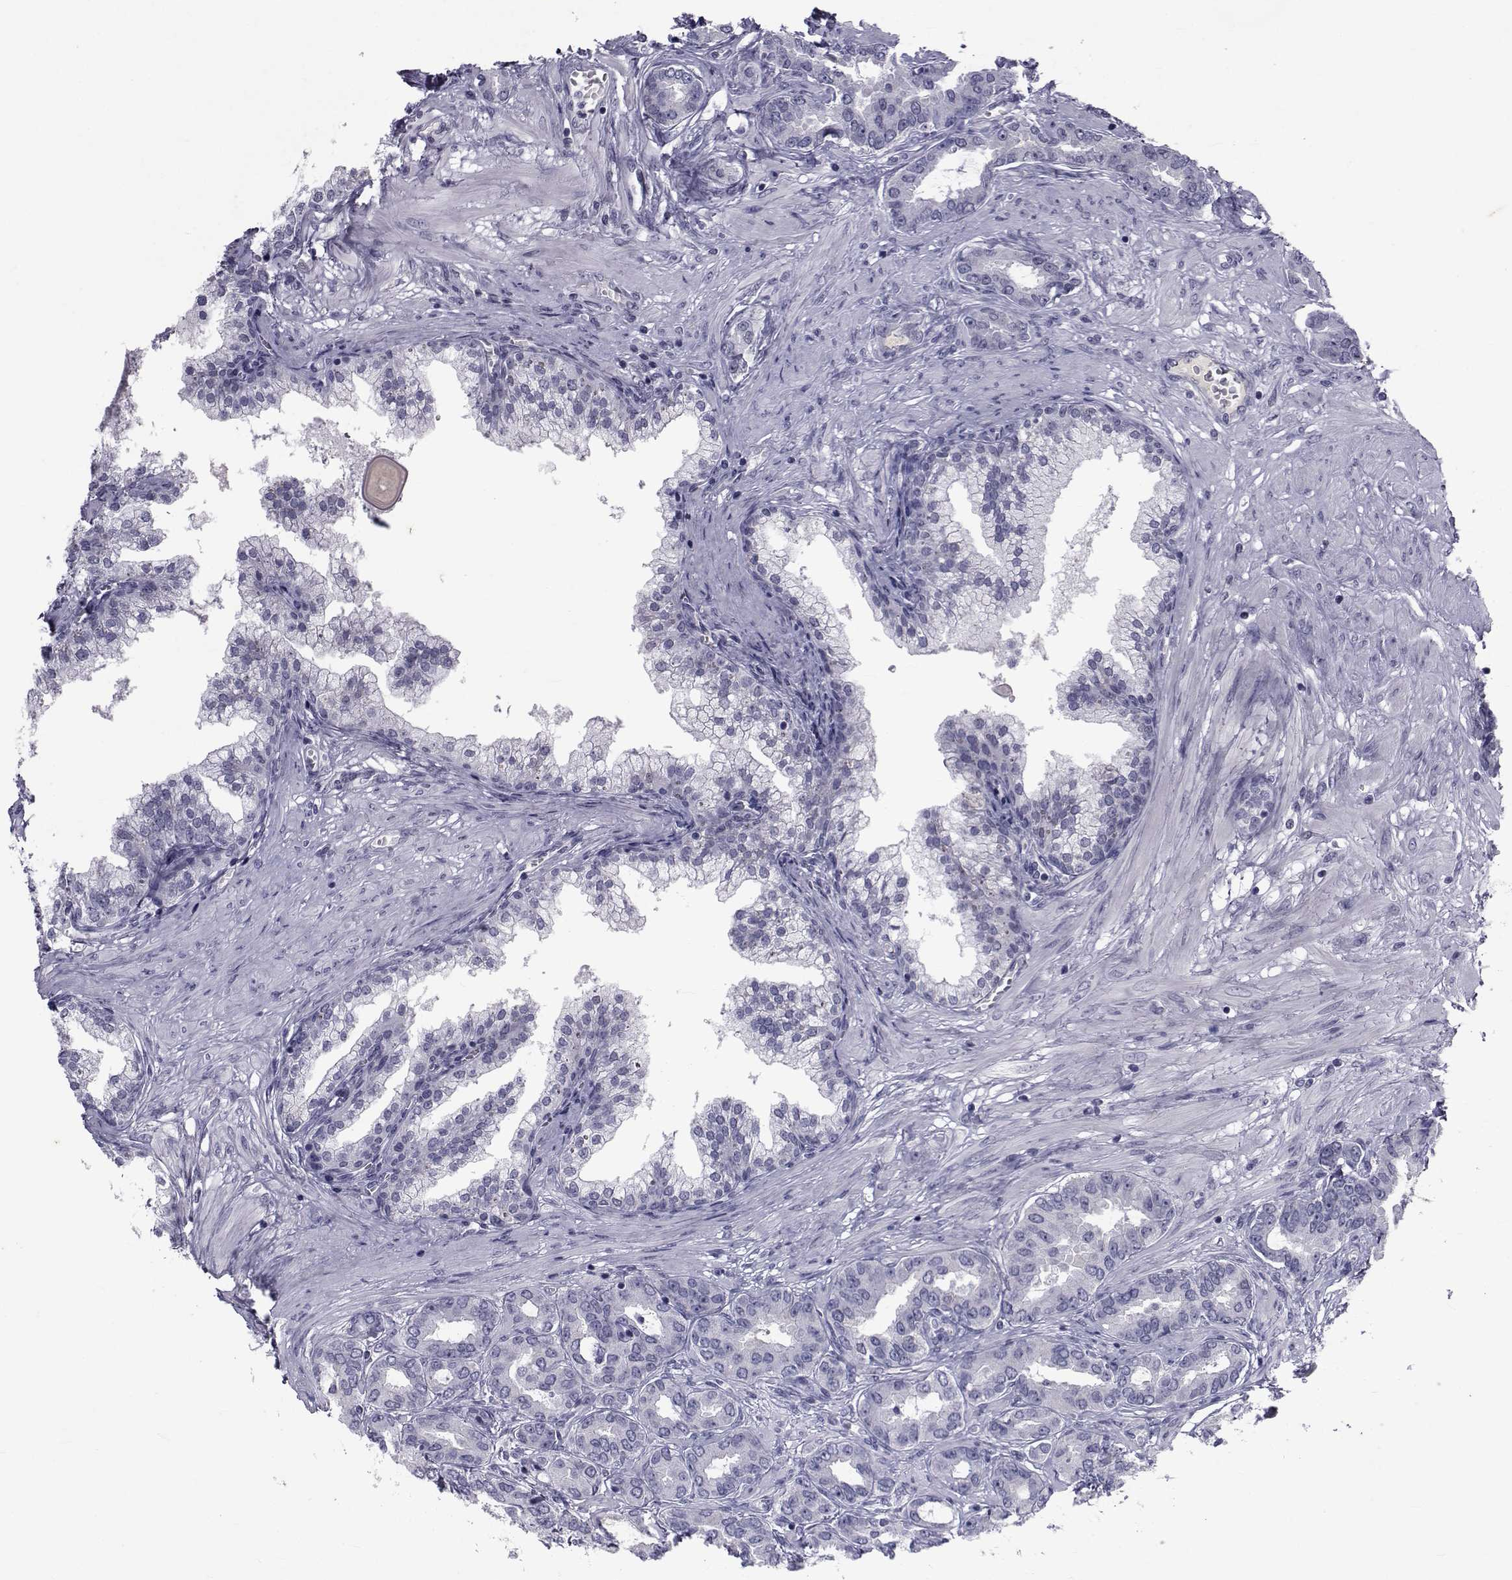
{"staining": {"intensity": "negative", "quantity": "none", "location": "none"}, "tissue": "prostate cancer", "cell_type": "Tumor cells", "image_type": "cancer", "snomed": [{"axis": "morphology", "description": "Adenocarcinoma, NOS"}, {"axis": "topography", "description": "Prostate"}], "caption": "There is no significant expression in tumor cells of prostate adenocarcinoma.", "gene": "PAX2", "patient": {"sex": "male", "age": 67}}